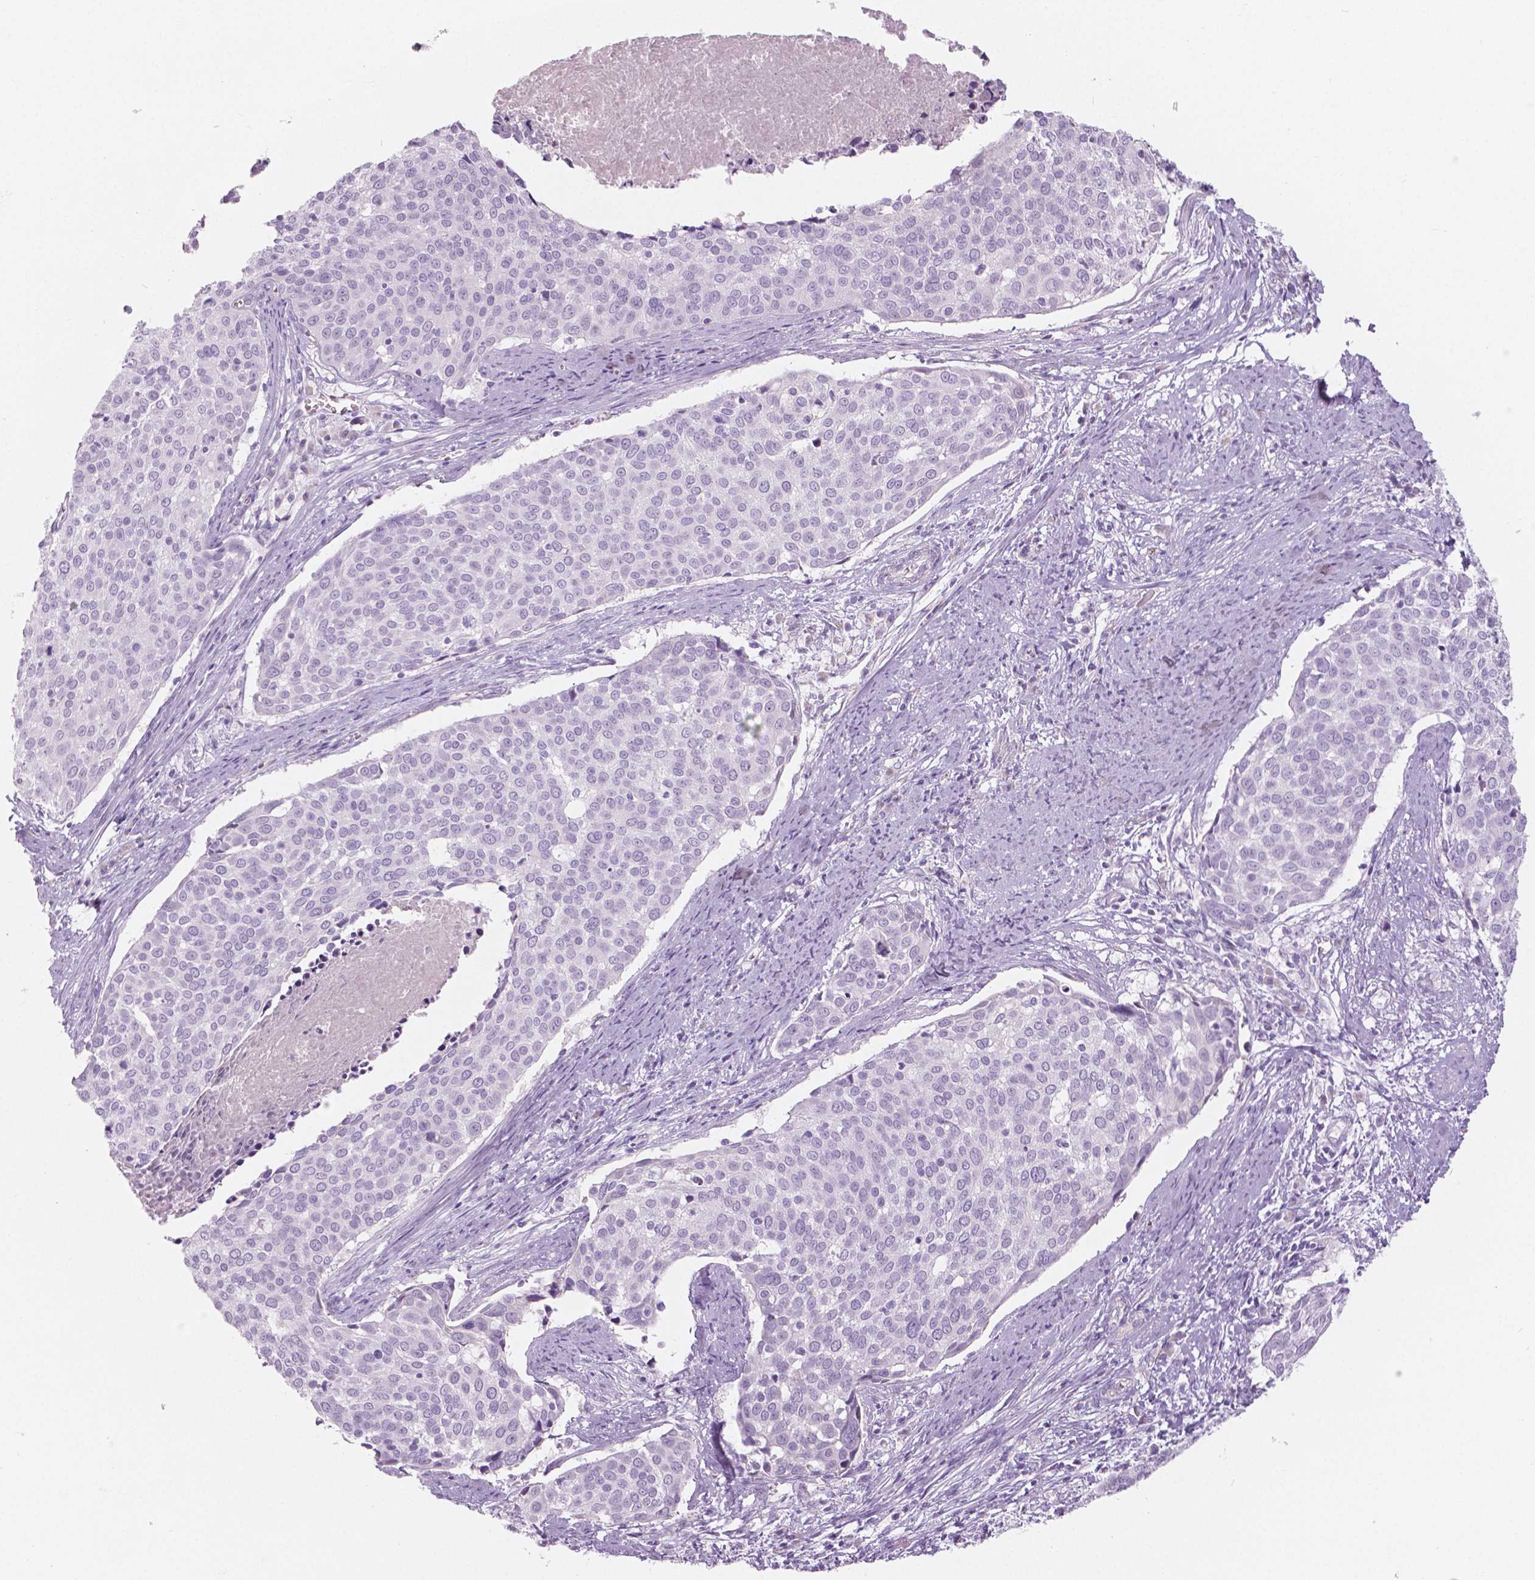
{"staining": {"intensity": "negative", "quantity": "none", "location": "none"}, "tissue": "cervical cancer", "cell_type": "Tumor cells", "image_type": "cancer", "snomed": [{"axis": "morphology", "description": "Squamous cell carcinoma, NOS"}, {"axis": "topography", "description": "Cervix"}], "caption": "This is an immunohistochemistry histopathology image of cervical squamous cell carcinoma. There is no expression in tumor cells.", "gene": "A4GNT", "patient": {"sex": "female", "age": 39}}